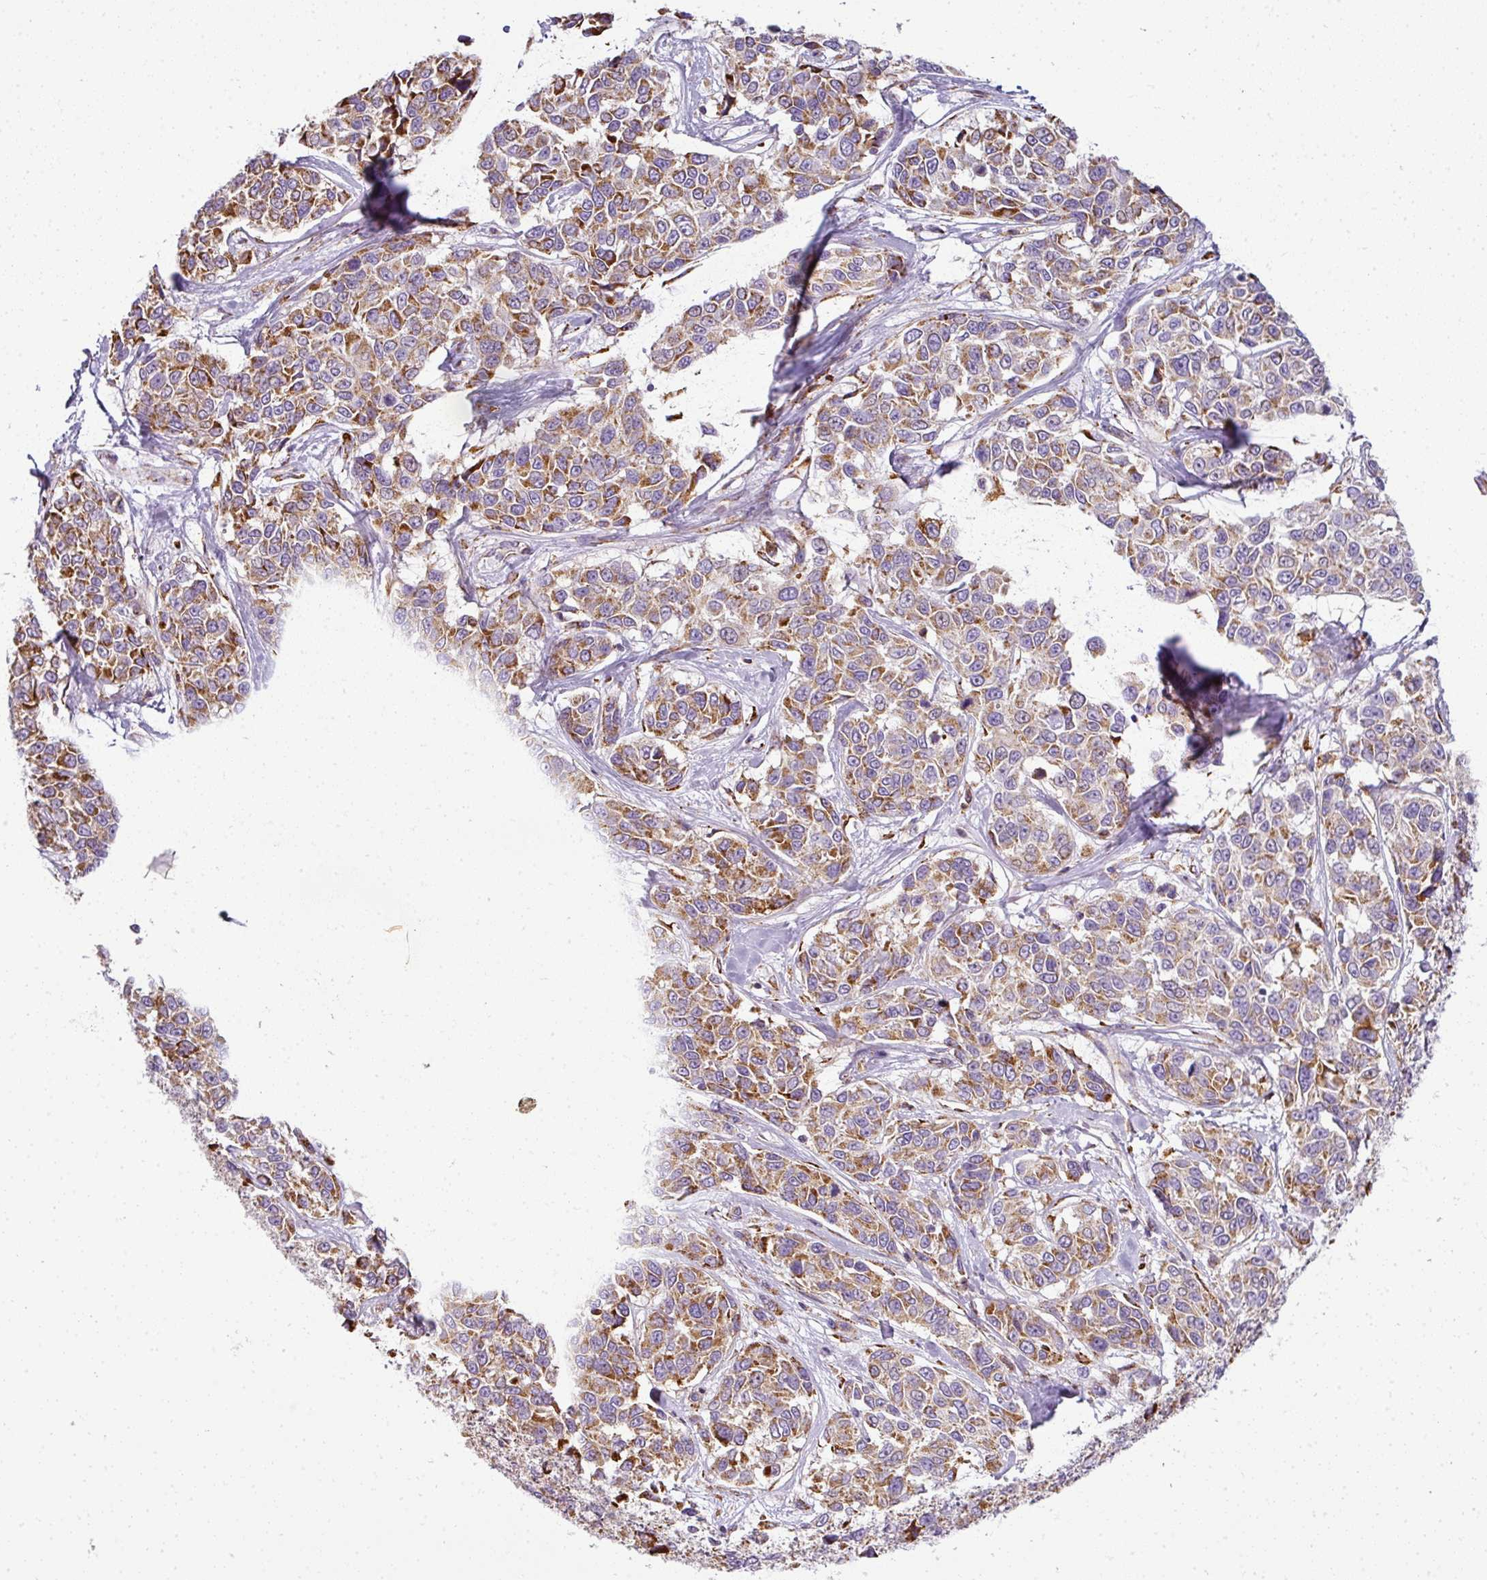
{"staining": {"intensity": "moderate", "quantity": ">75%", "location": "cytoplasmic/membranous"}, "tissue": "melanoma", "cell_type": "Tumor cells", "image_type": "cancer", "snomed": [{"axis": "morphology", "description": "Malignant melanoma, NOS"}, {"axis": "topography", "description": "Skin"}], "caption": "Malignant melanoma stained for a protein (brown) demonstrates moderate cytoplasmic/membranous positive expression in about >75% of tumor cells.", "gene": "ANKRD18A", "patient": {"sex": "female", "age": 66}}